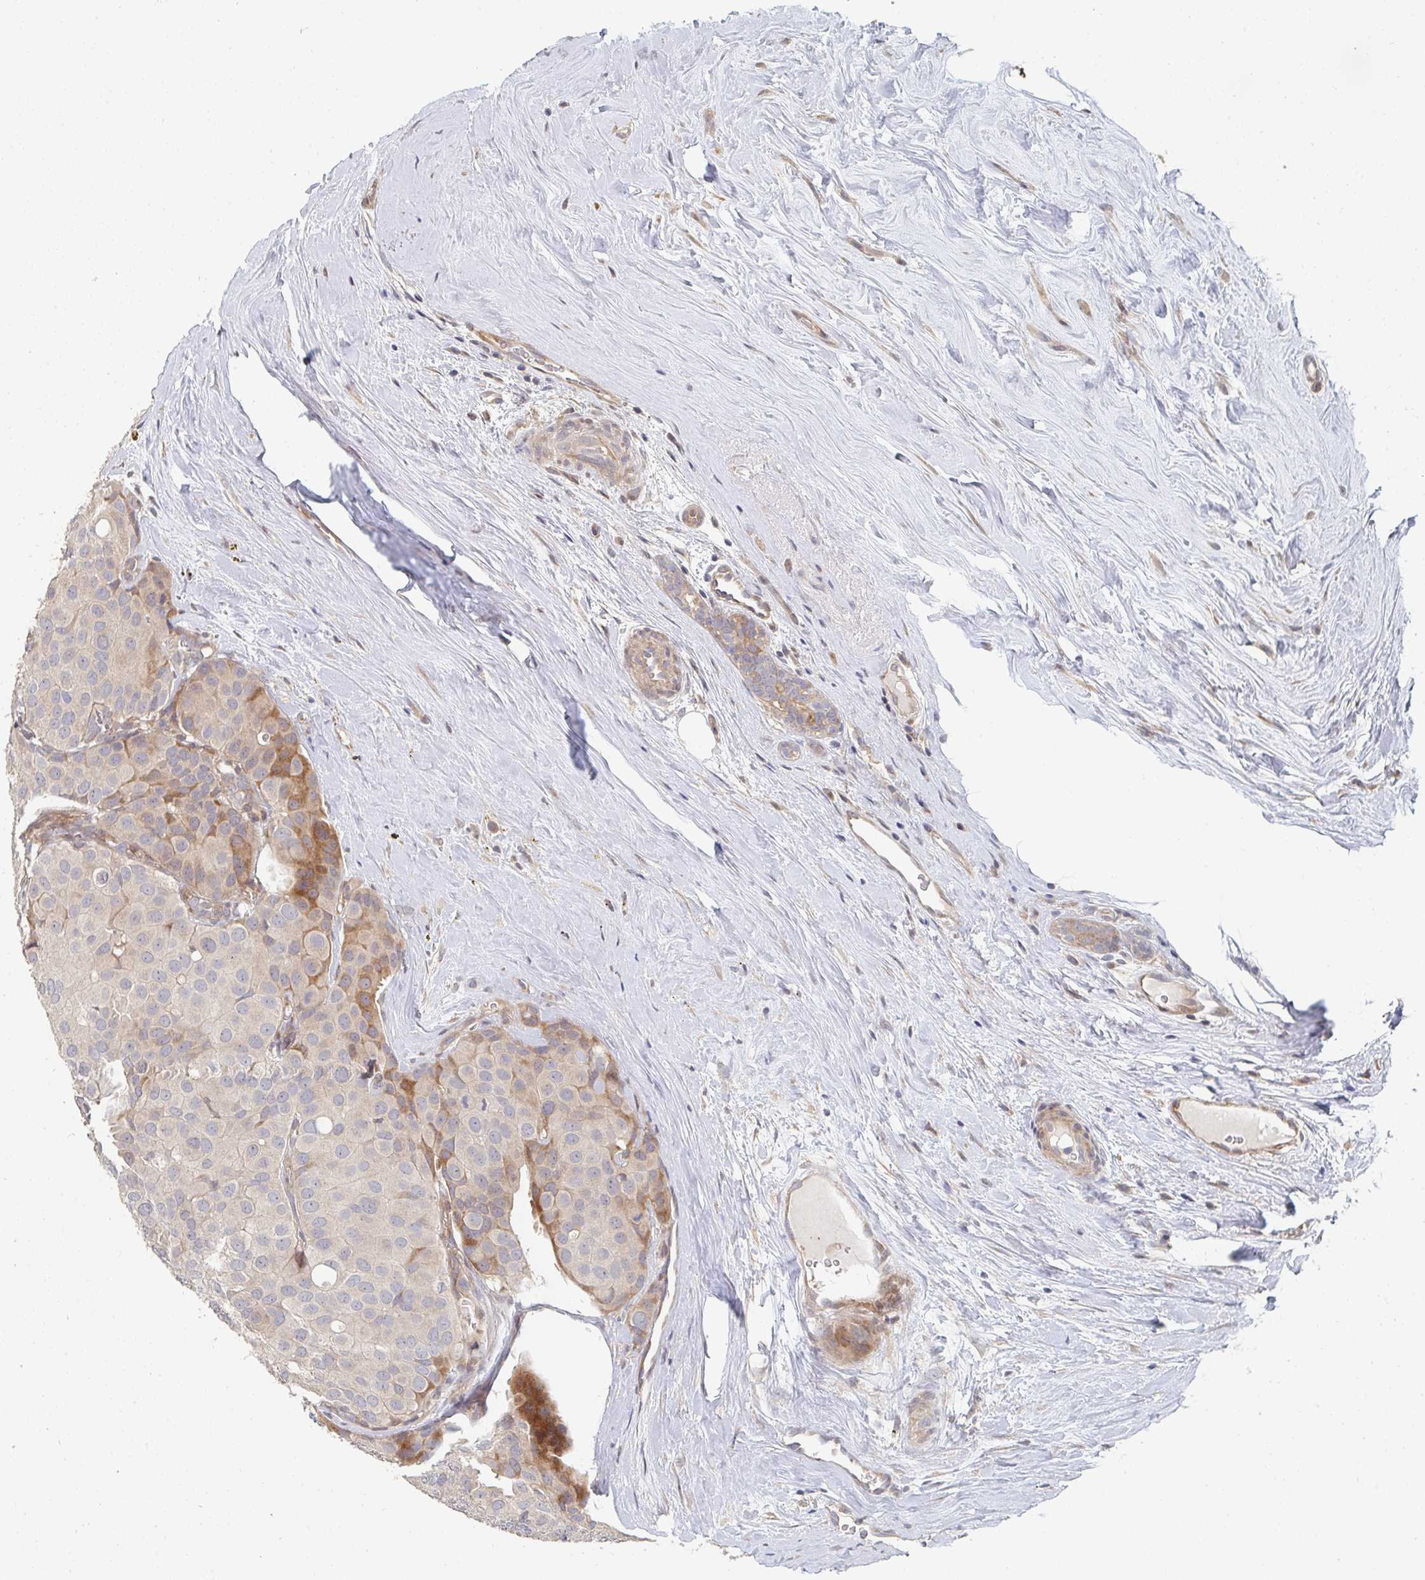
{"staining": {"intensity": "moderate", "quantity": "<25%", "location": "cytoplasmic/membranous"}, "tissue": "breast cancer", "cell_type": "Tumor cells", "image_type": "cancer", "snomed": [{"axis": "morphology", "description": "Duct carcinoma"}, {"axis": "topography", "description": "Breast"}], "caption": "This photomicrograph demonstrates breast cancer (infiltrating ductal carcinoma) stained with IHC to label a protein in brown. The cytoplasmic/membranous of tumor cells show moderate positivity for the protein. Nuclei are counter-stained blue.", "gene": "PTEN", "patient": {"sex": "female", "age": 70}}